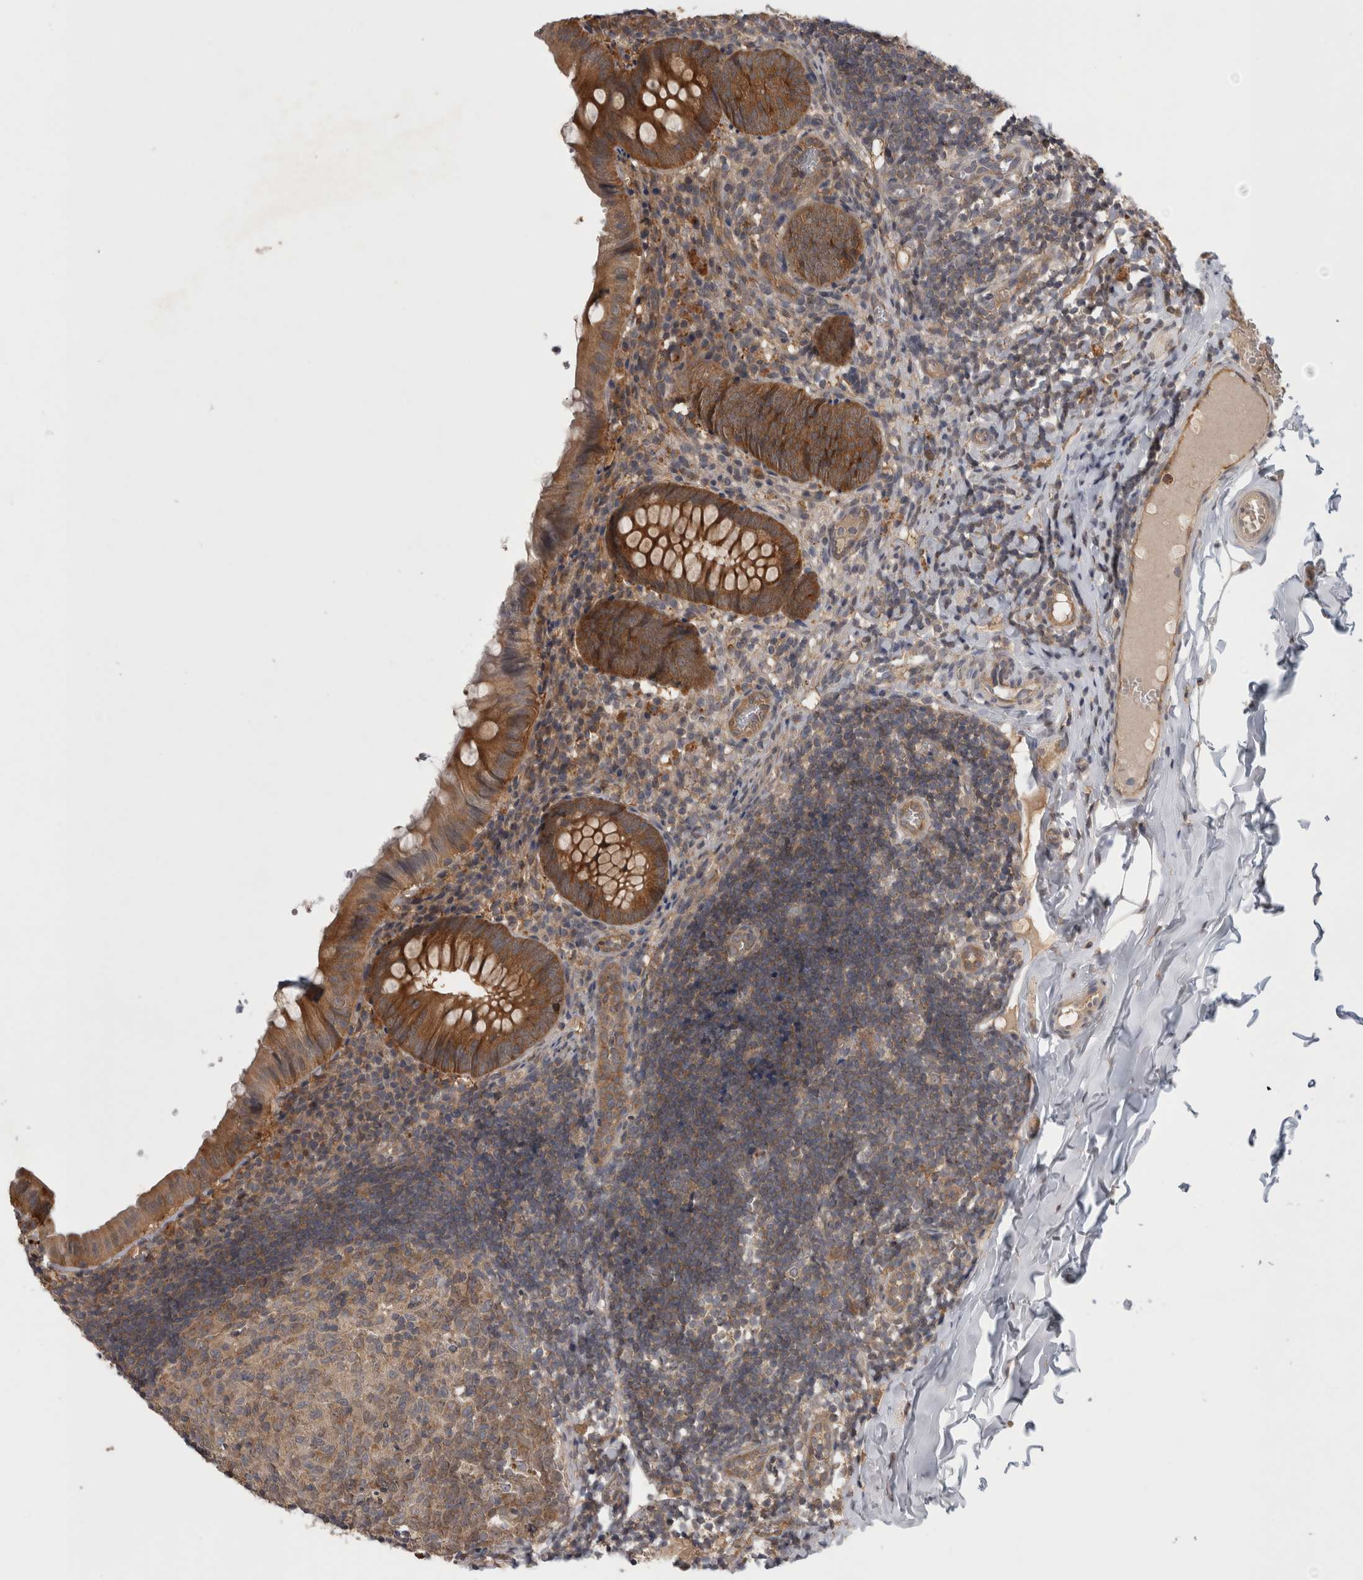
{"staining": {"intensity": "moderate", "quantity": ">75%", "location": "cytoplasmic/membranous"}, "tissue": "appendix", "cell_type": "Glandular cells", "image_type": "normal", "snomed": [{"axis": "morphology", "description": "Normal tissue, NOS"}, {"axis": "topography", "description": "Appendix"}], "caption": "Immunohistochemistry (IHC) of unremarkable appendix displays medium levels of moderate cytoplasmic/membranous staining in approximately >75% of glandular cells.", "gene": "TRMT61B", "patient": {"sex": "male", "age": 8}}